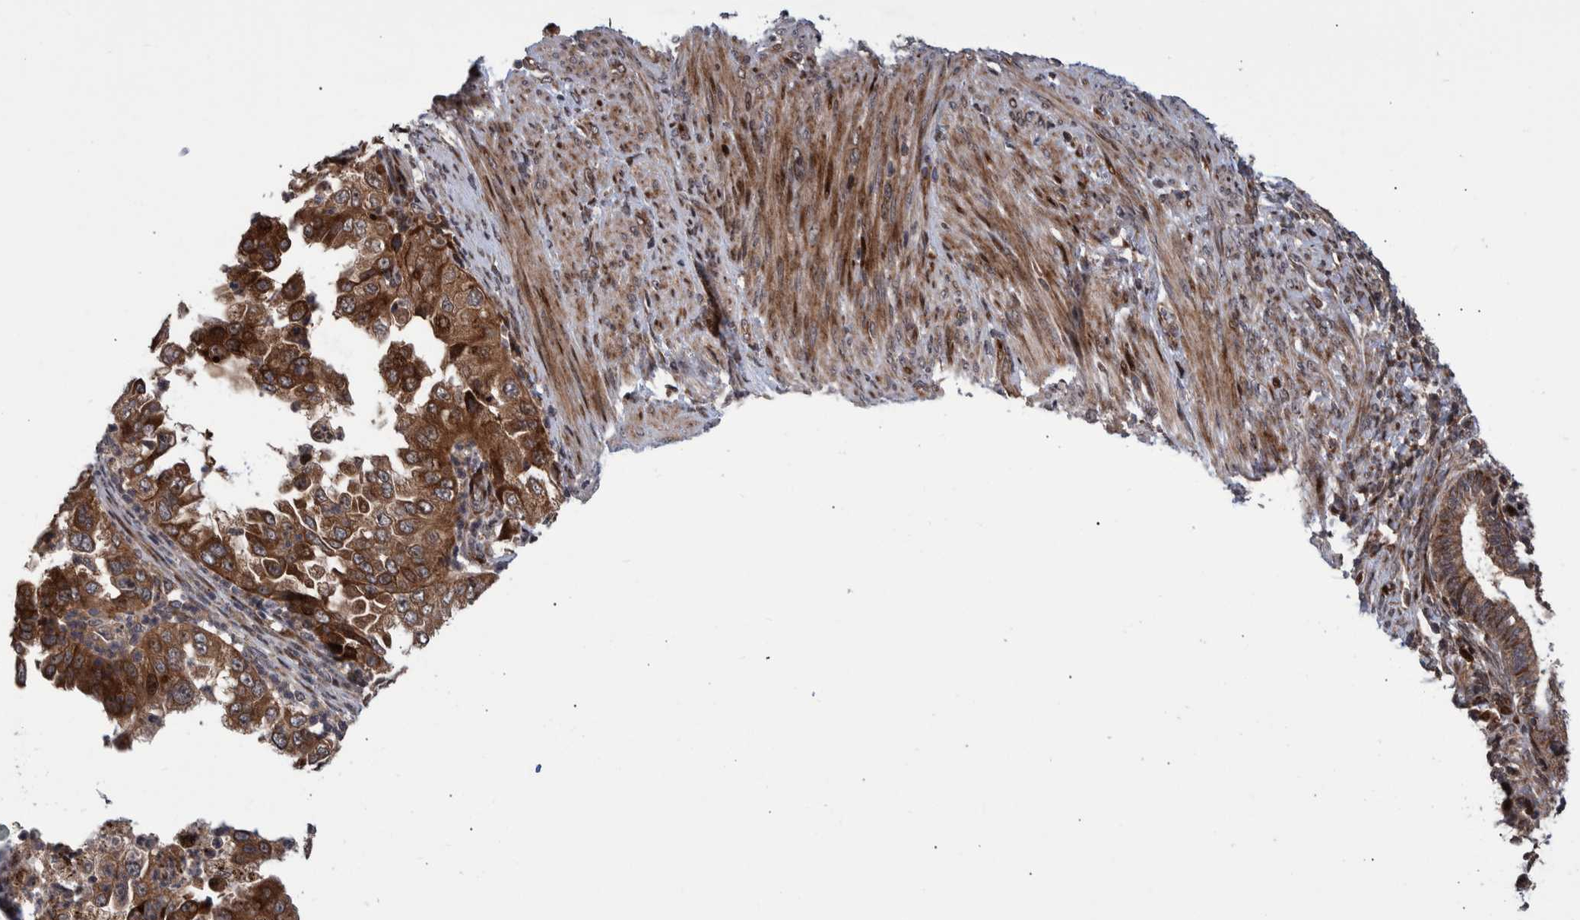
{"staining": {"intensity": "moderate", "quantity": ">75%", "location": "cytoplasmic/membranous"}, "tissue": "endometrial cancer", "cell_type": "Tumor cells", "image_type": "cancer", "snomed": [{"axis": "morphology", "description": "Adenocarcinoma, NOS"}, {"axis": "topography", "description": "Endometrium"}], "caption": "Protein analysis of endometrial adenocarcinoma tissue shows moderate cytoplasmic/membranous expression in about >75% of tumor cells.", "gene": "SHISA6", "patient": {"sex": "female", "age": 85}}